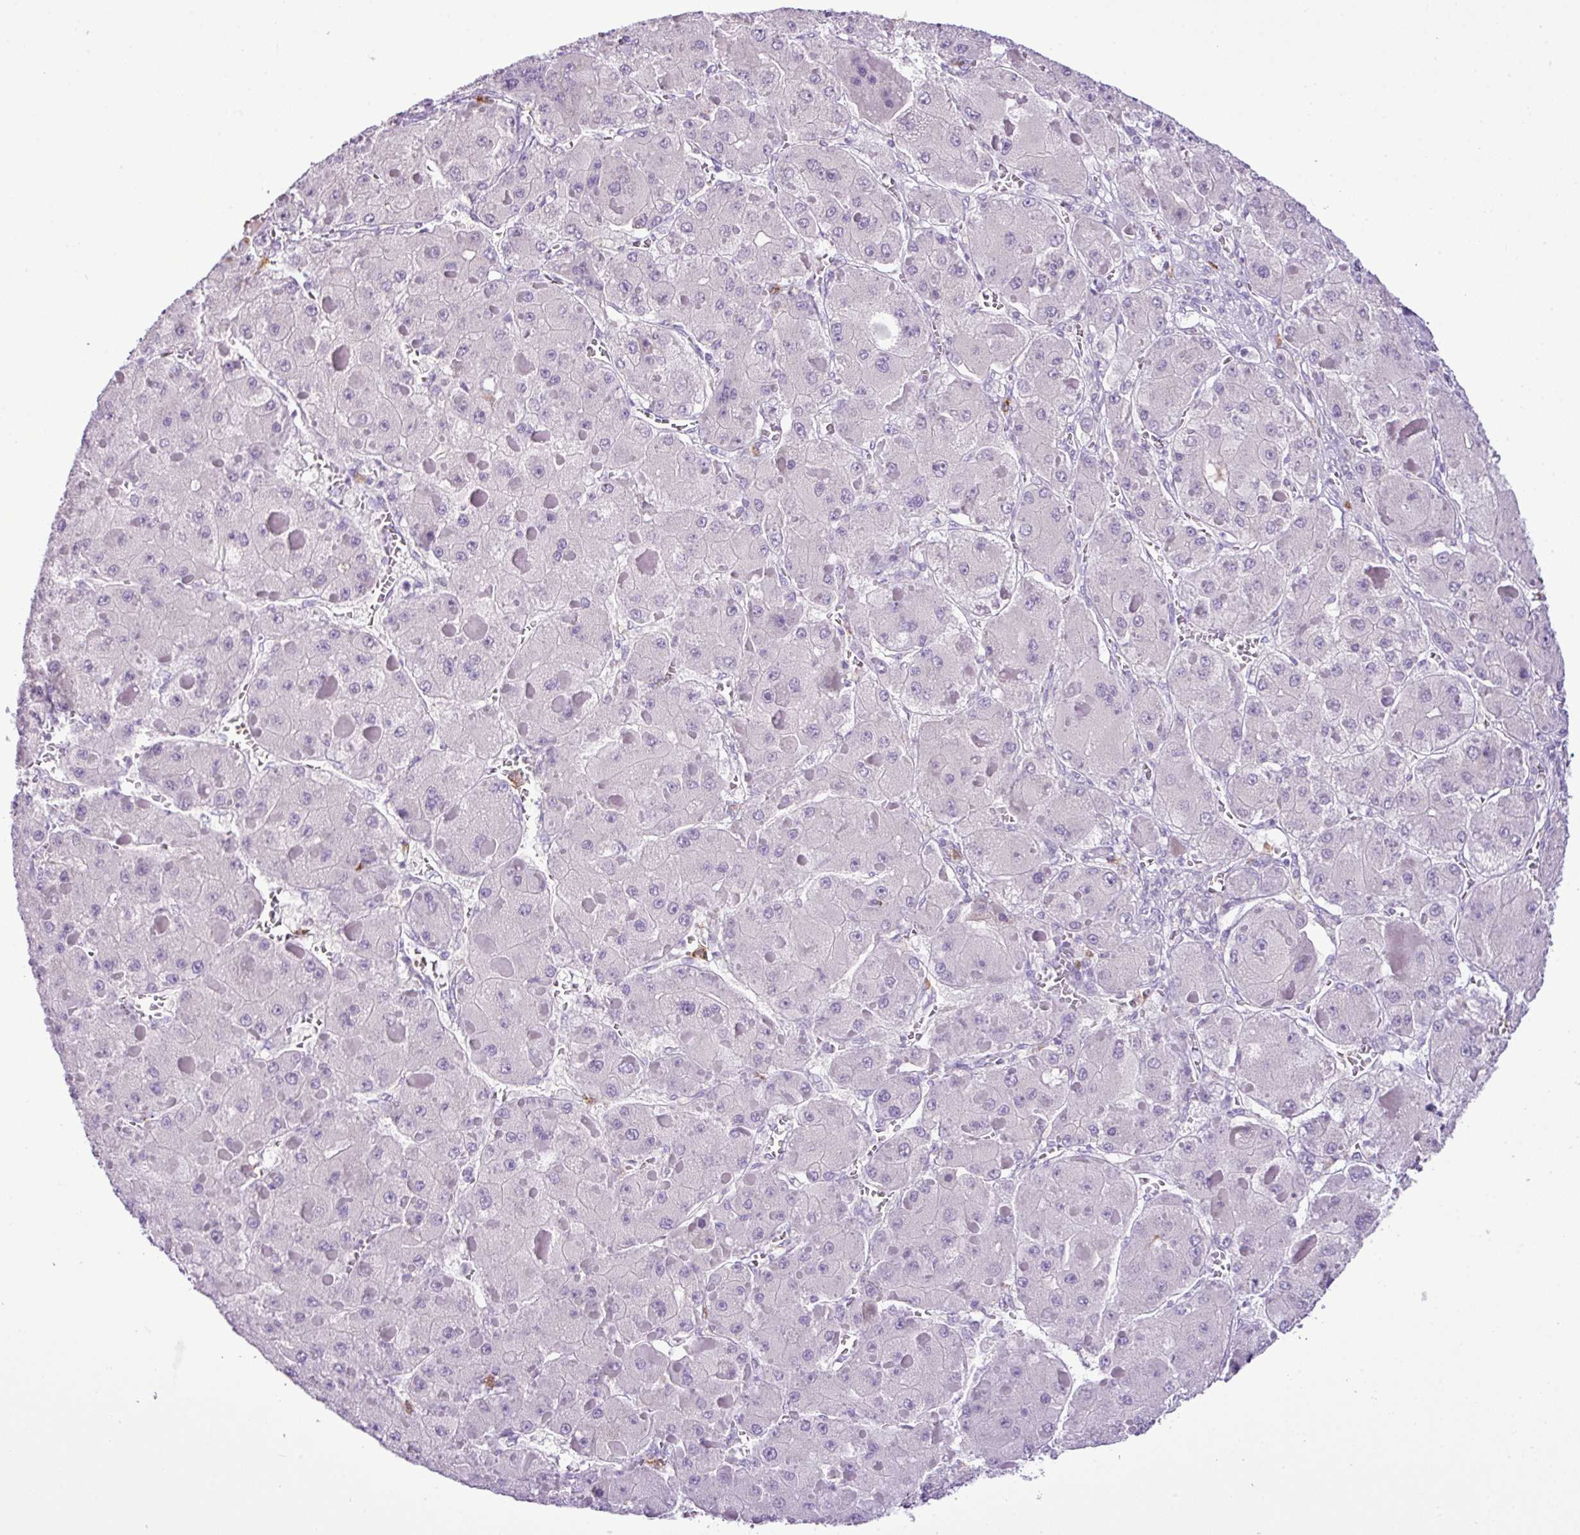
{"staining": {"intensity": "negative", "quantity": "none", "location": "none"}, "tissue": "liver cancer", "cell_type": "Tumor cells", "image_type": "cancer", "snomed": [{"axis": "morphology", "description": "Carcinoma, Hepatocellular, NOS"}, {"axis": "topography", "description": "Liver"}], "caption": "Tumor cells are negative for brown protein staining in liver cancer. (DAB immunohistochemistry (IHC), high magnification).", "gene": "HTR3E", "patient": {"sex": "female", "age": 73}}